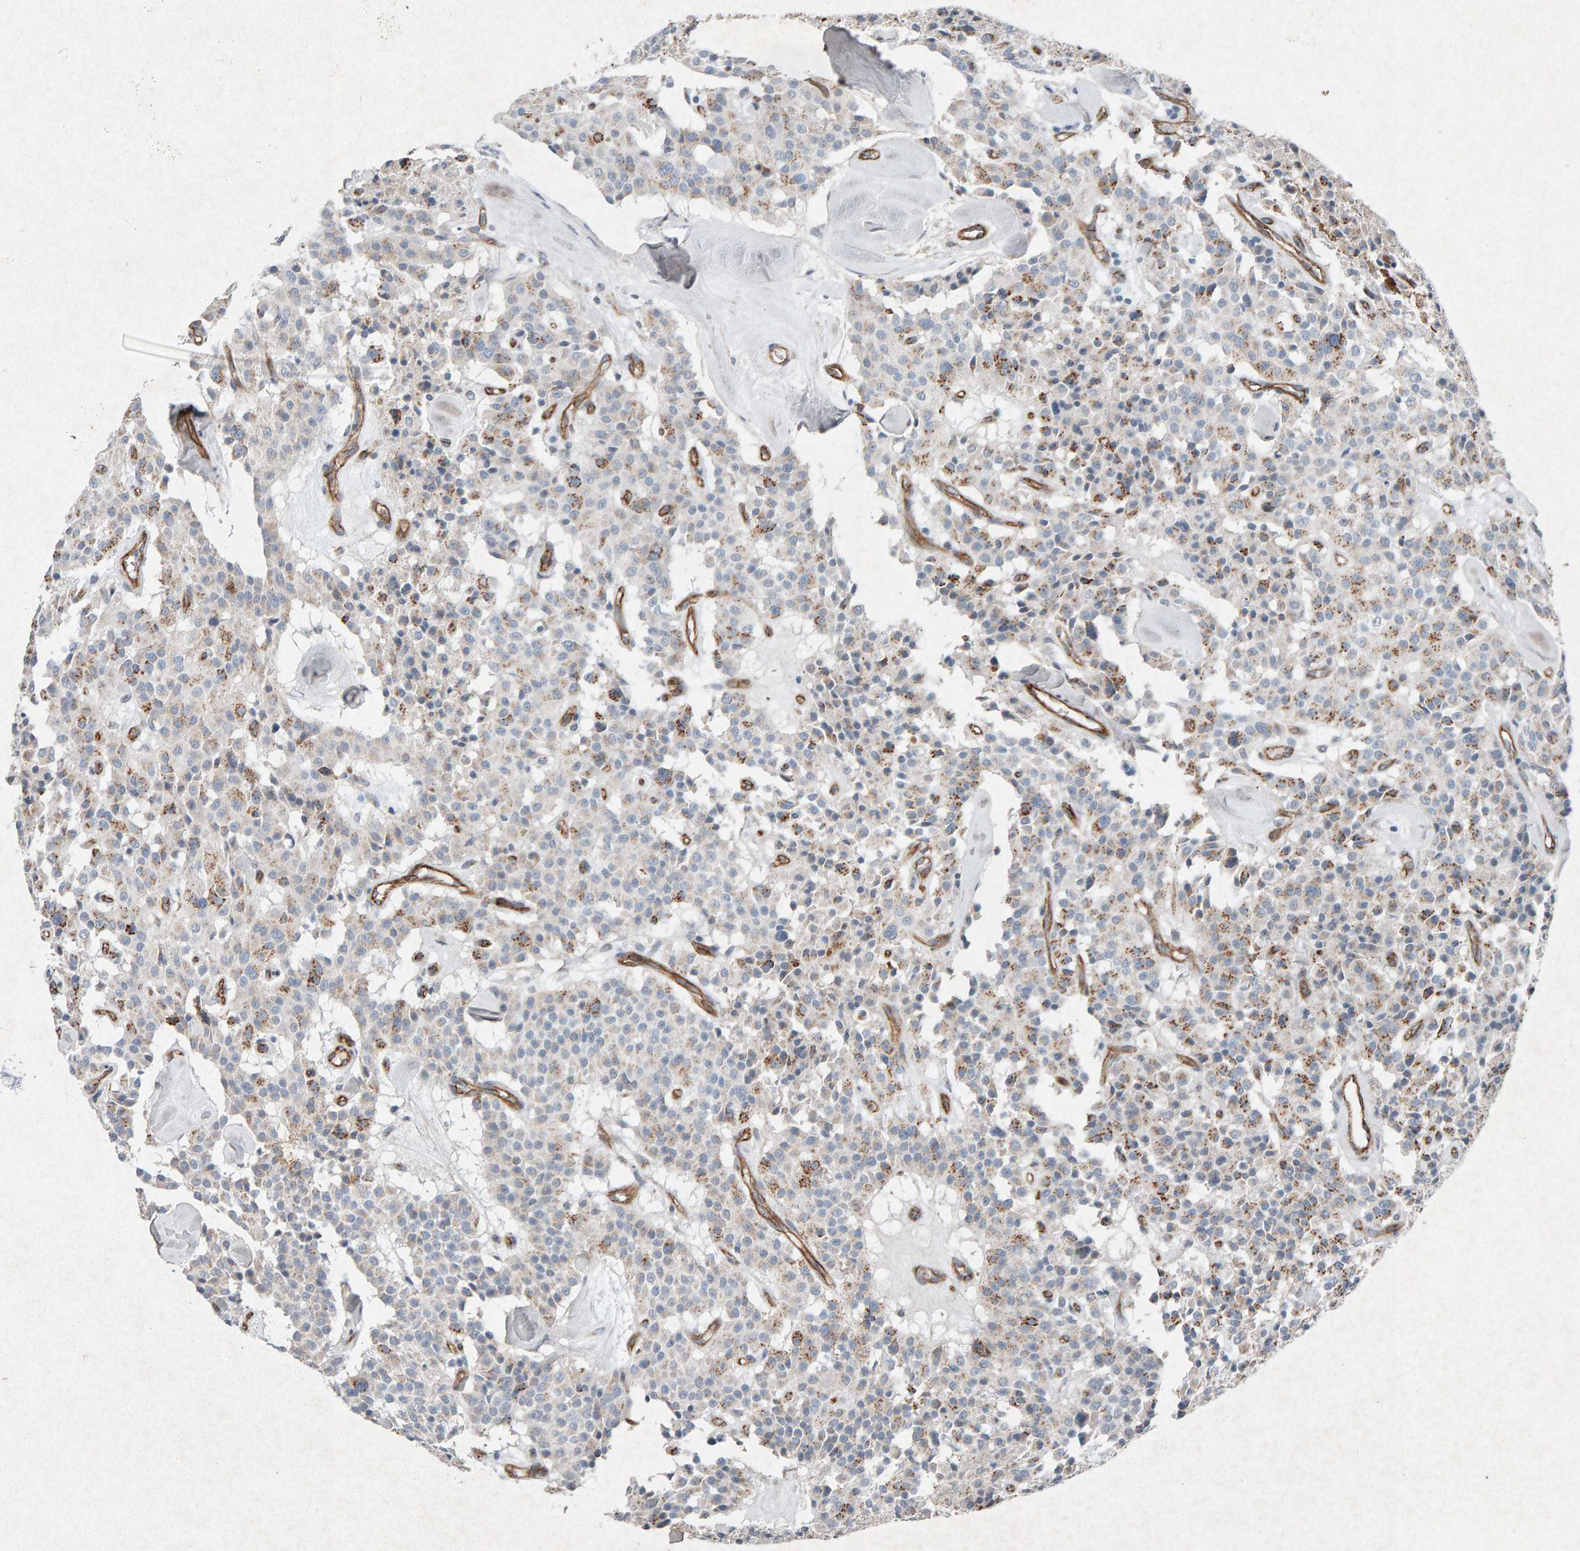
{"staining": {"intensity": "moderate", "quantity": "25%-75%", "location": "cytoplasmic/membranous"}, "tissue": "carcinoid", "cell_type": "Tumor cells", "image_type": "cancer", "snomed": [{"axis": "morphology", "description": "Carcinoid, malignant, NOS"}, {"axis": "topography", "description": "Lung"}], "caption": "Carcinoid was stained to show a protein in brown. There is medium levels of moderate cytoplasmic/membranous expression in about 25%-75% of tumor cells.", "gene": "PTPRM", "patient": {"sex": "male", "age": 30}}